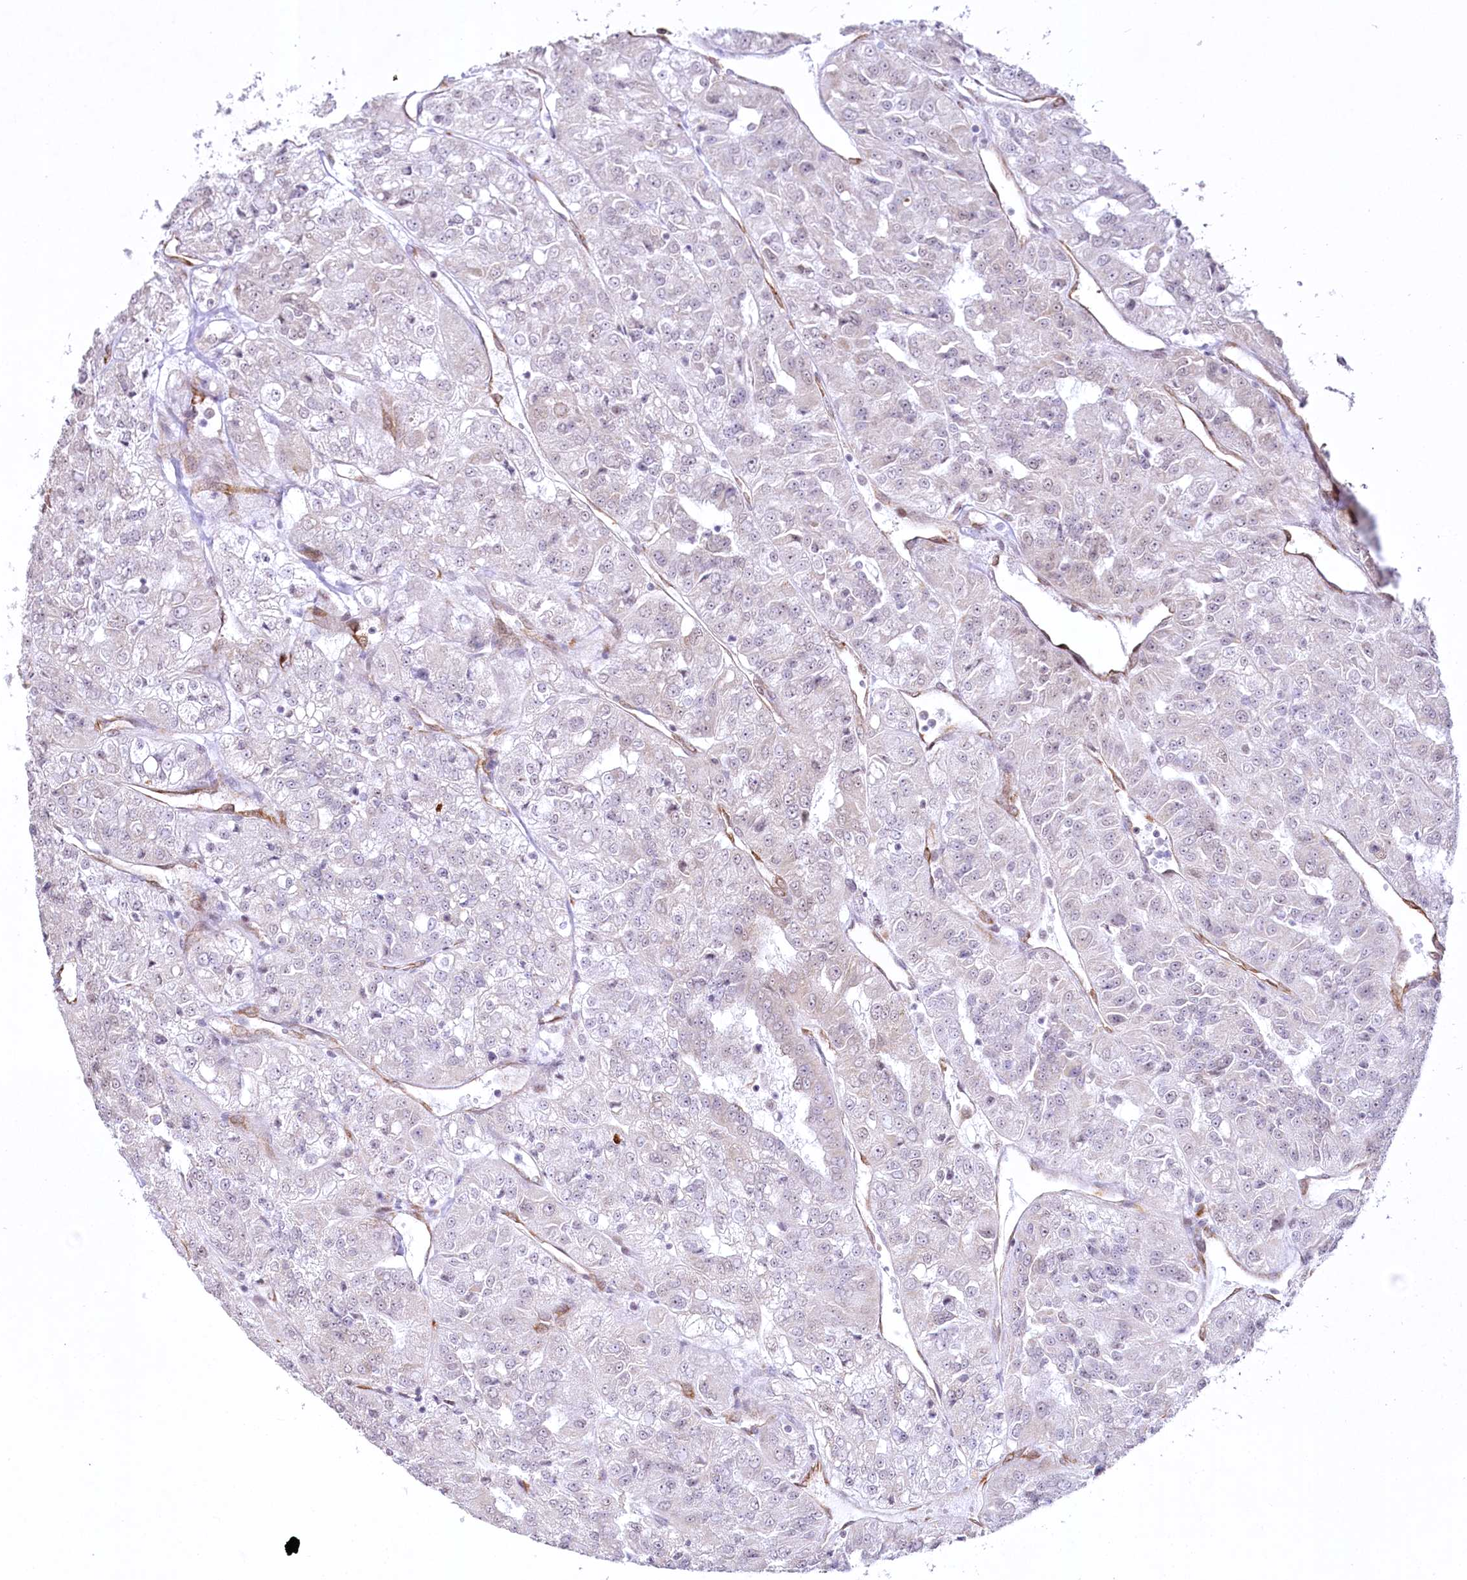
{"staining": {"intensity": "negative", "quantity": "none", "location": "none"}, "tissue": "renal cancer", "cell_type": "Tumor cells", "image_type": "cancer", "snomed": [{"axis": "morphology", "description": "Adenocarcinoma, NOS"}, {"axis": "topography", "description": "Kidney"}], "caption": "Immunohistochemical staining of human renal cancer demonstrates no significant staining in tumor cells. (Stains: DAB immunohistochemistry with hematoxylin counter stain, Microscopy: brightfield microscopy at high magnification).", "gene": "YBX3", "patient": {"sex": "female", "age": 63}}